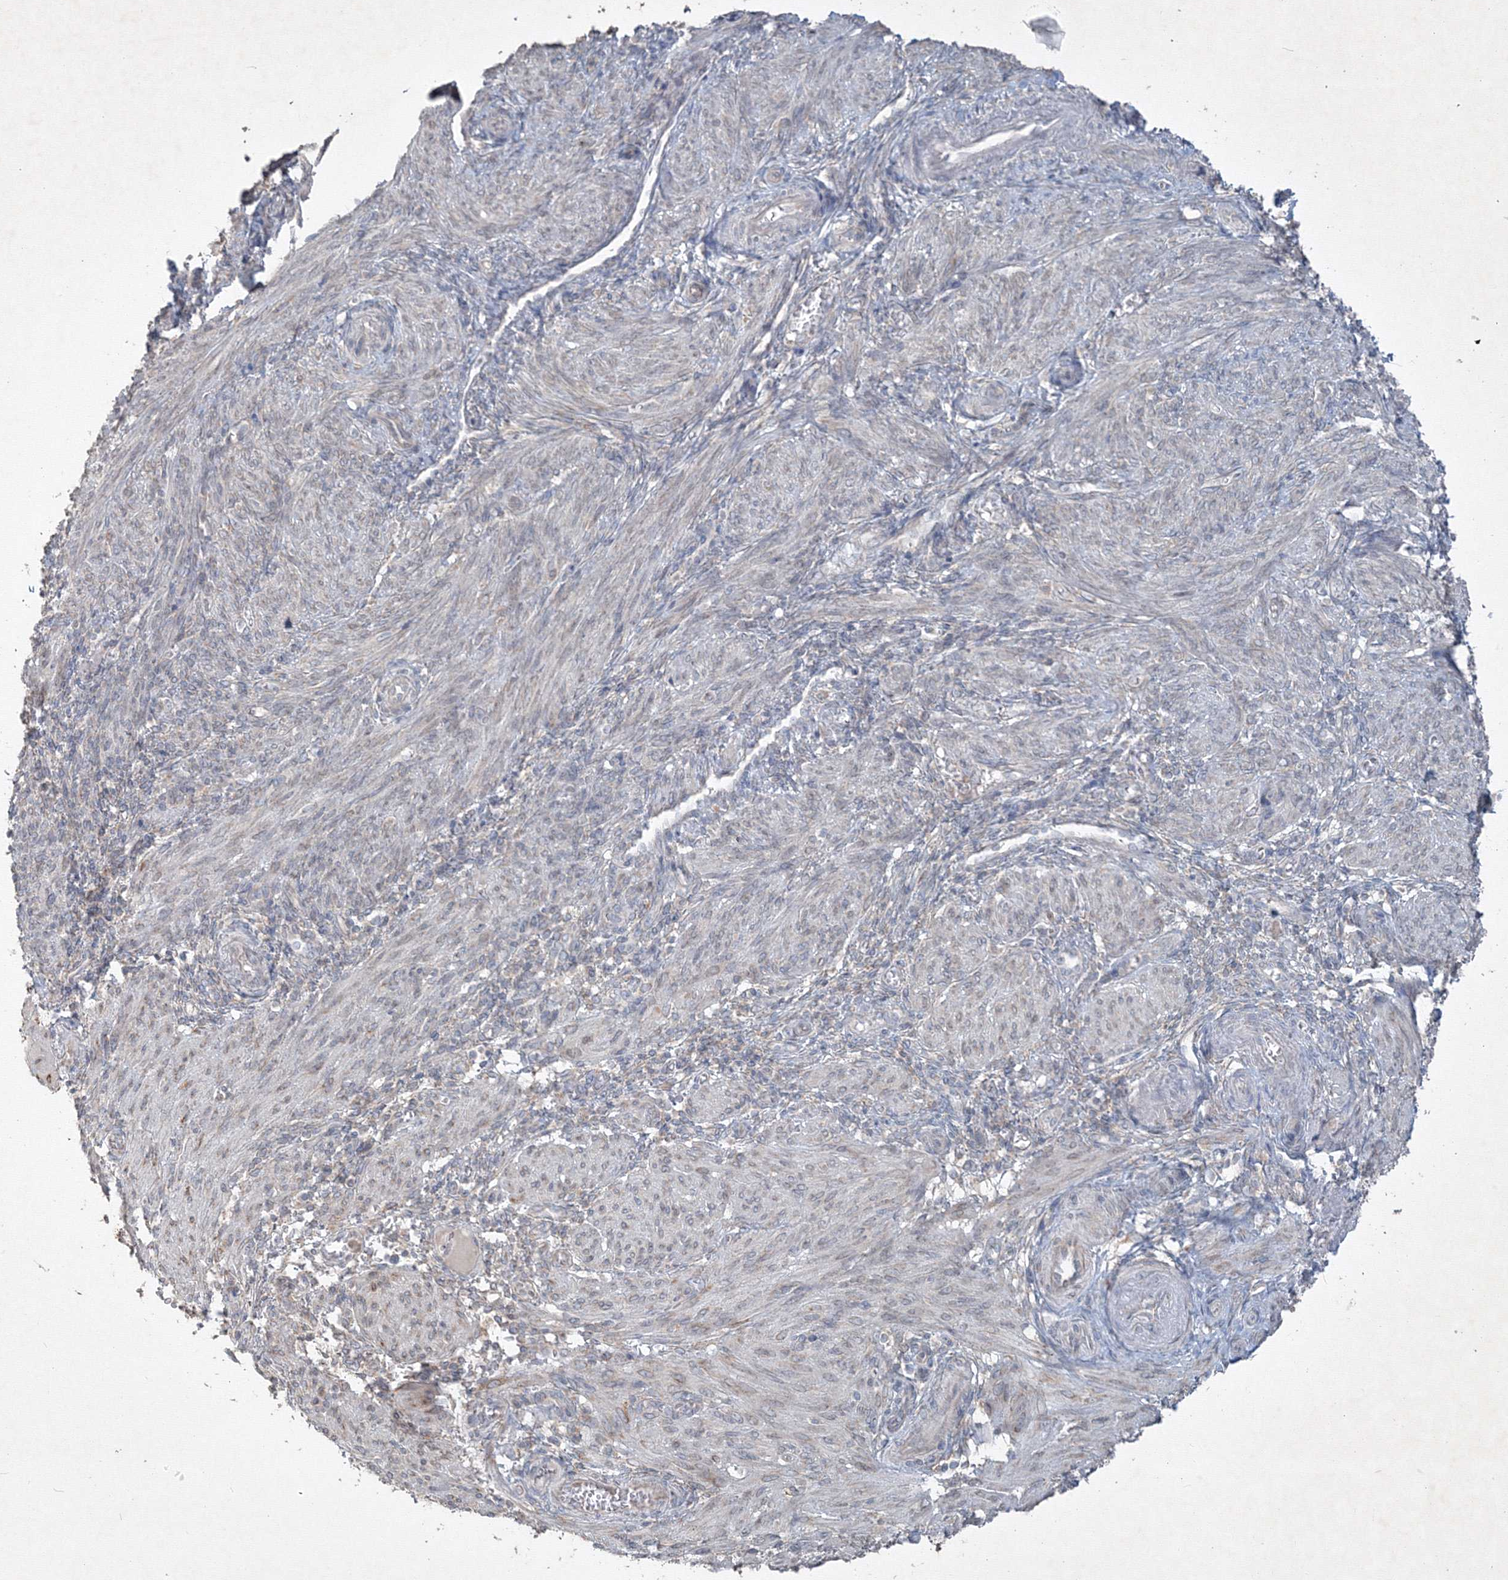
{"staining": {"intensity": "weak", "quantity": "<25%", "location": "cytoplasmic/membranous"}, "tissue": "smooth muscle", "cell_type": "Smooth muscle cells", "image_type": "normal", "snomed": [{"axis": "morphology", "description": "Normal tissue, NOS"}, {"axis": "topography", "description": "Smooth muscle"}], "caption": "The IHC photomicrograph has no significant positivity in smooth muscle cells of smooth muscle.", "gene": "IFNAR1", "patient": {"sex": "female", "age": 39}}